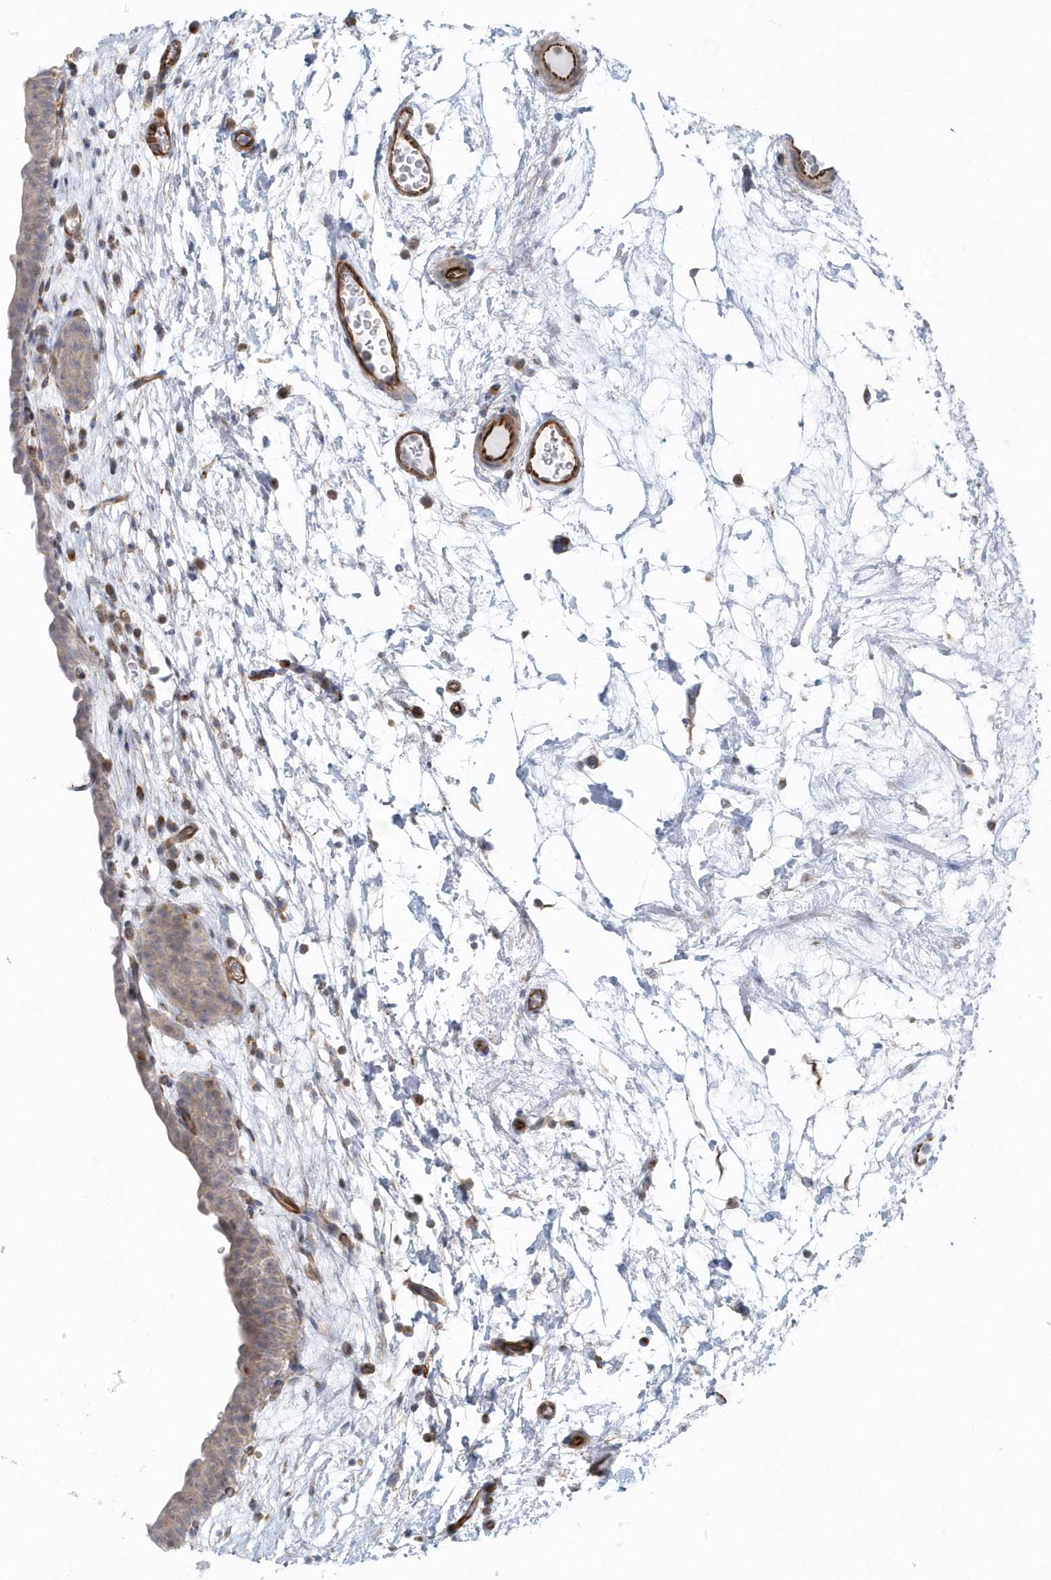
{"staining": {"intensity": "weak", "quantity": "25%-75%", "location": "cytoplasmic/membranous"}, "tissue": "urinary bladder", "cell_type": "Urothelial cells", "image_type": "normal", "snomed": [{"axis": "morphology", "description": "Normal tissue, NOS"}, {"axis": "topography", "description": "Urinary bladder"}], "caption": "Immunohistochemistry (DAB) staining of normal urinary bladder shows weak cytoplasmic/membranous protein positivity in about 25%-75% of urothelial cells. The protein is shown in brown color, while the nuclei are stained blue.", "gene": "GPR152", "patient": {"sex": "male", "age": 83}}